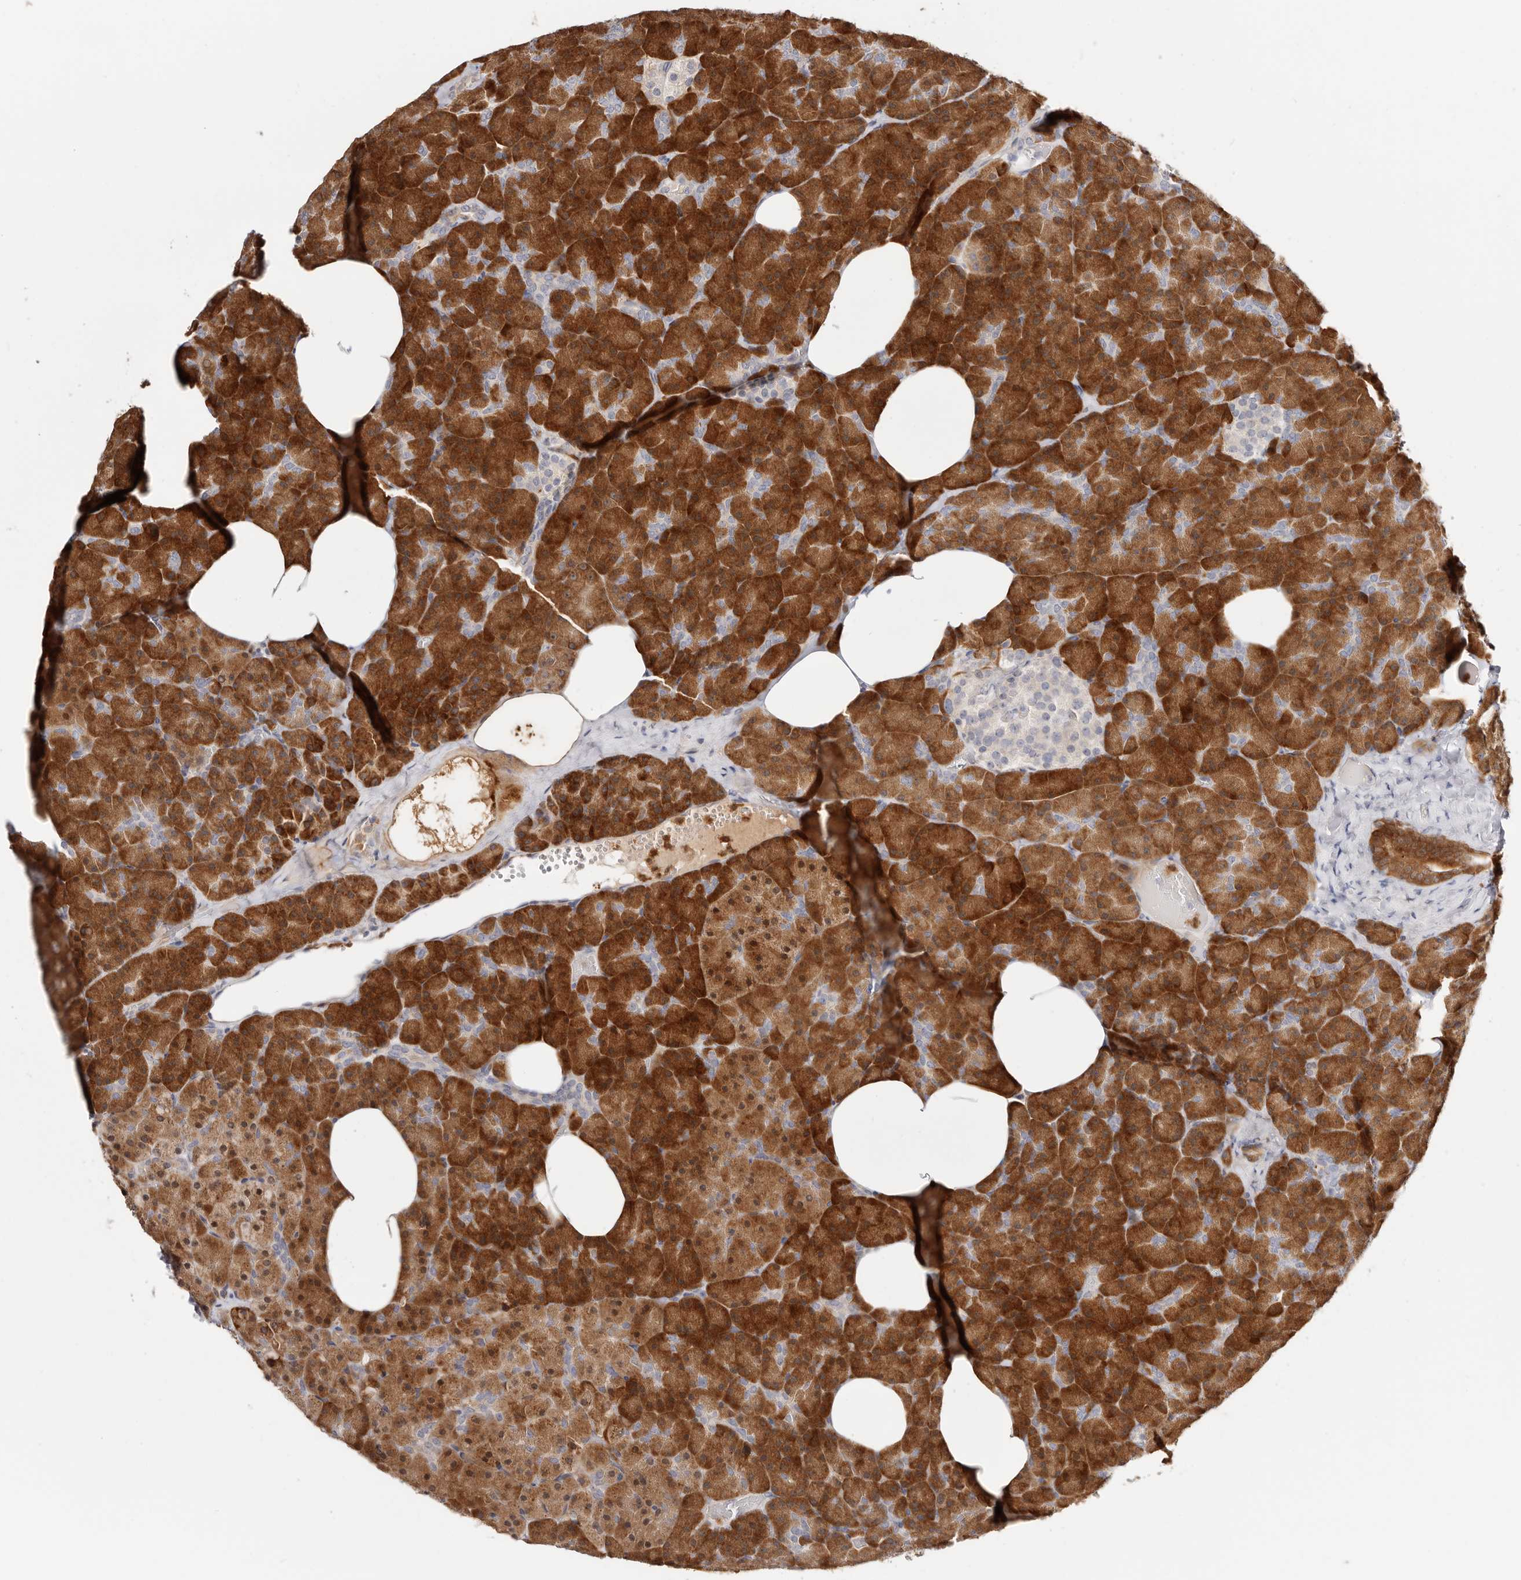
{"staining": {"intensity": "strong", "quantity": ">75%", "location": "cytoplasmic/membranous,nuclear"}, "tissue": "pancreas", "cell_type": "Exocrine glandular cells", "image_type": "normal", "snomed": [{"axis": "morphology", "description": "Normal tissue, NOS"}, {"axis": "morphology", "description": "Carcinoid, malignant, NOS"}, {"axis": "topography", "description": "Pancreas"}], "caption": "Strong cytoplasmic/membranous,nuclear protein expression is present in about >75% of exocrine glandular cells in pancreas. The protein of interest is stained brown, and the nuclei are stained in blue (DAB (3,3'-diaminobenzidine) IHC with brightfield microscopy, high magnification).", "gene": "BCL2L15", "patient": {"sex": "female", "age": 35}}